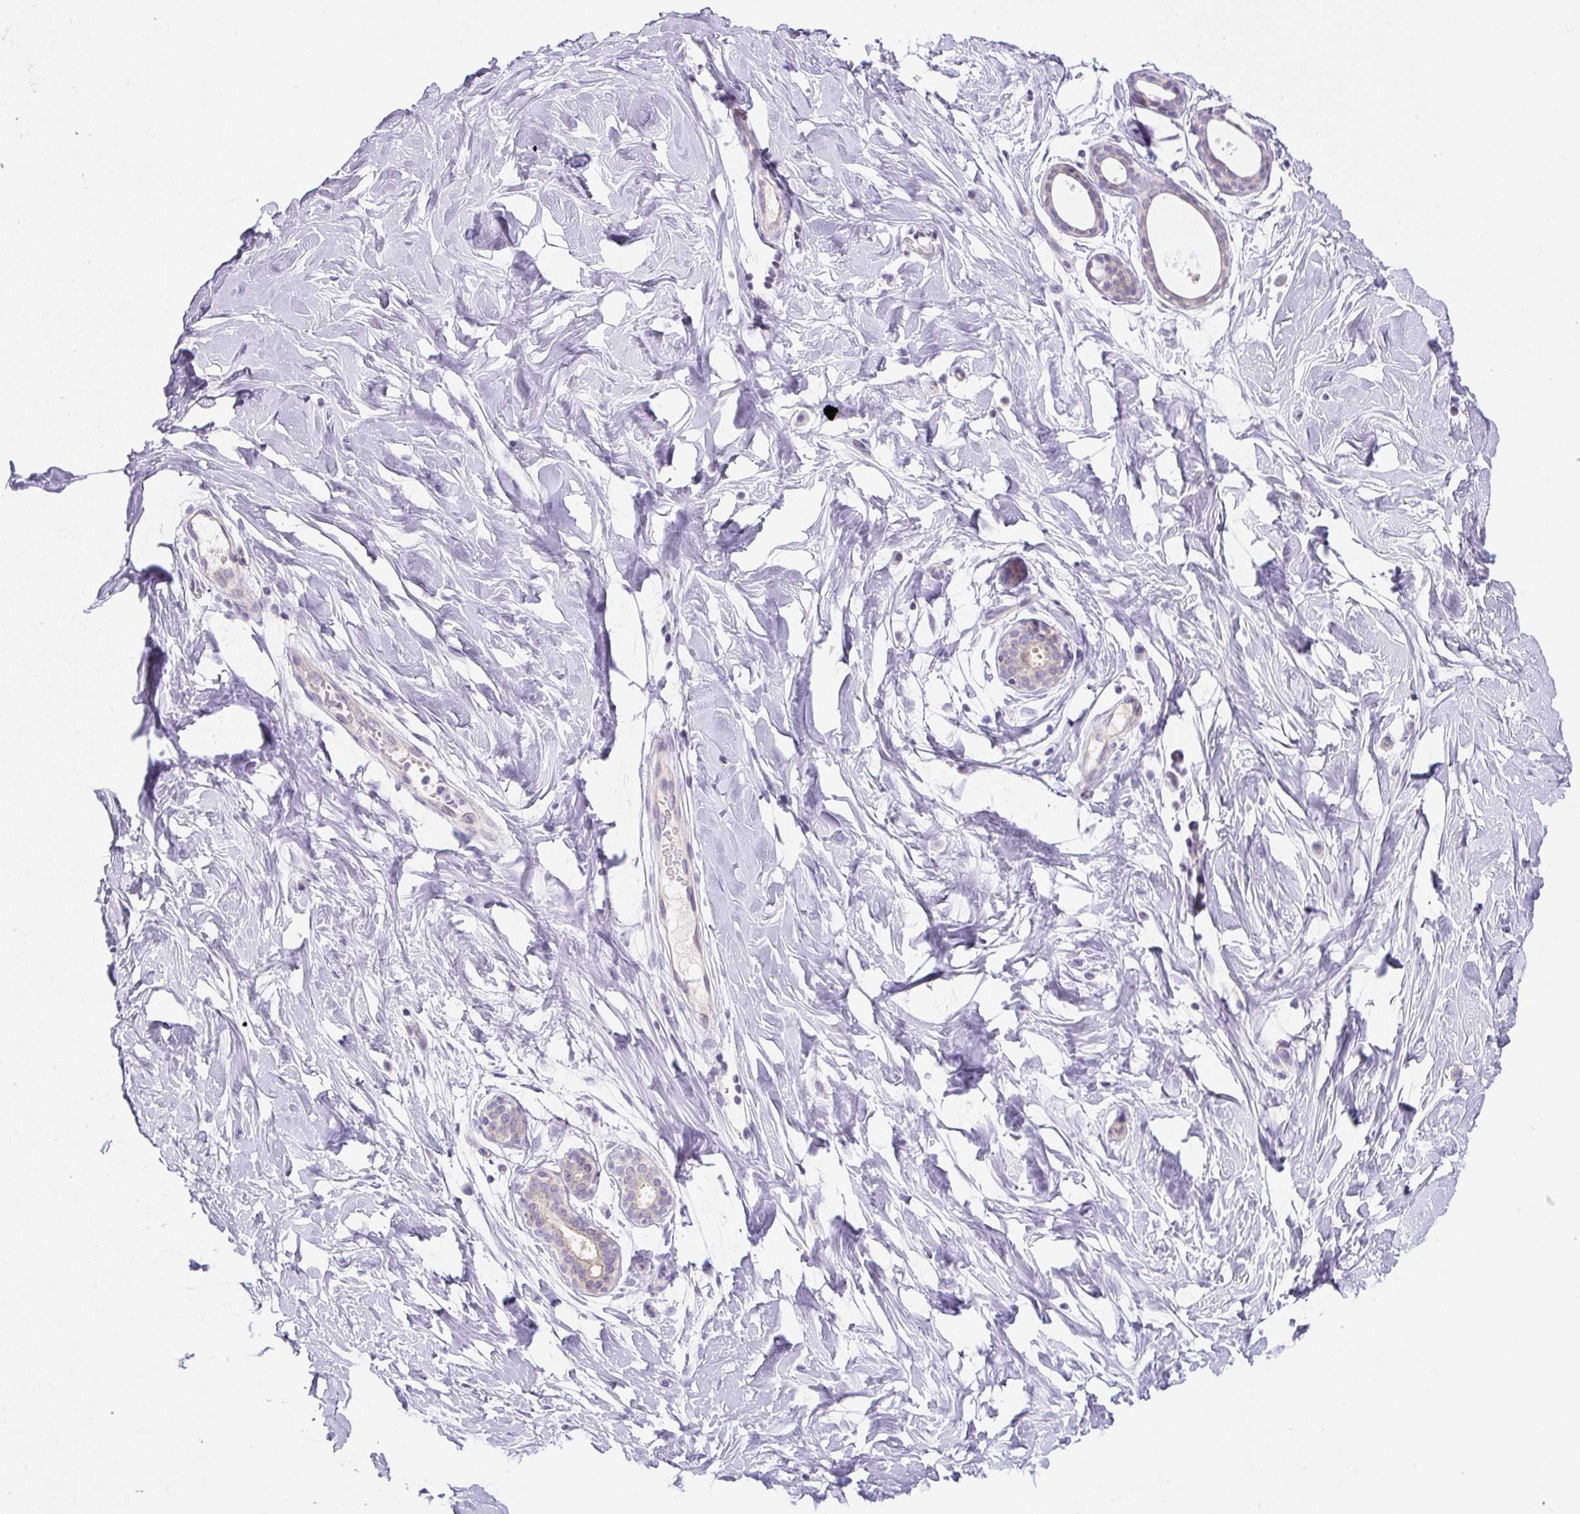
{"staining": {"intensity": "negative", "quantity": "none", "location": "none"}, "tissue": "breast", "cell_type": "Adipocytes", "image_type": "normal", "snomed": [{"axis": "morphology", "description": "Normal tissue, NOS"}, {"axis": "topography", "description": "Breast"}], "caption": "A micrograph of human breast is negative for staining in adipocytes. (DAB immunohistochemistry (IHC) visualized using brightfield microscopy, high magnification).", "gene": "ADAMTS19", "patient": {"sex": "female", "age": 27}}